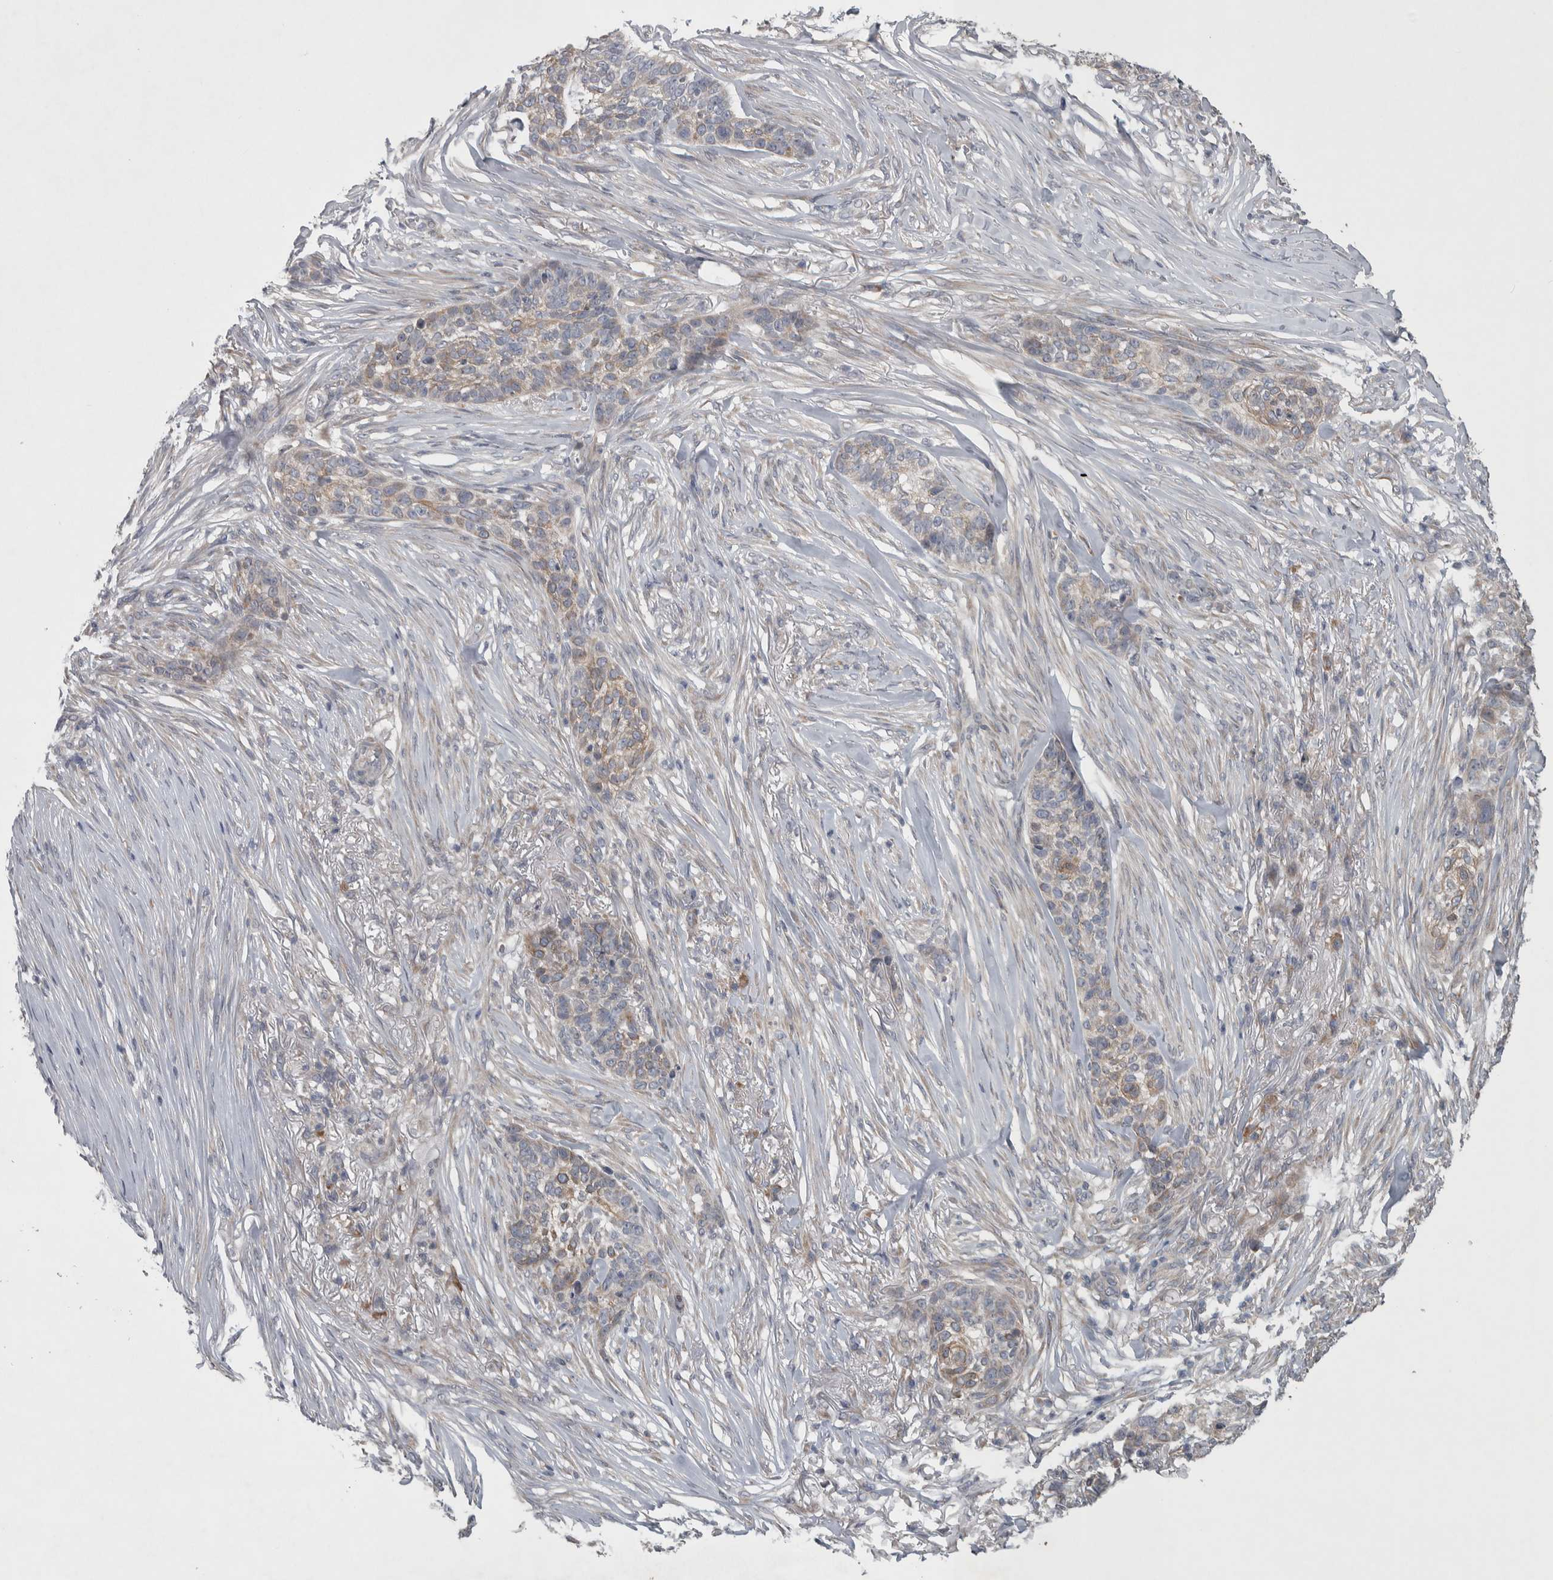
{"staining": {"intensity": "weak", "quantity": "<25%", "location": "cytoplasmic/membranous"}, "tissue": "skin cancer", "cell_type": "Tumor cells", "image_type": "cancer", "snomed": [{"axis": "morphology", "description": "Basal cell carcinoma"}, {"axis": "topography", "description": "Skin"}], "caption": "Immunohistochemistry photomicrograph of neoplastic tissue: skin cancer stained with DAB (3,3'-diaminobenzidine) exhibits no significant protein positivity in tumor cells.", "gene": "SRP68", "patient": {"sex": "male", "age": 85}}